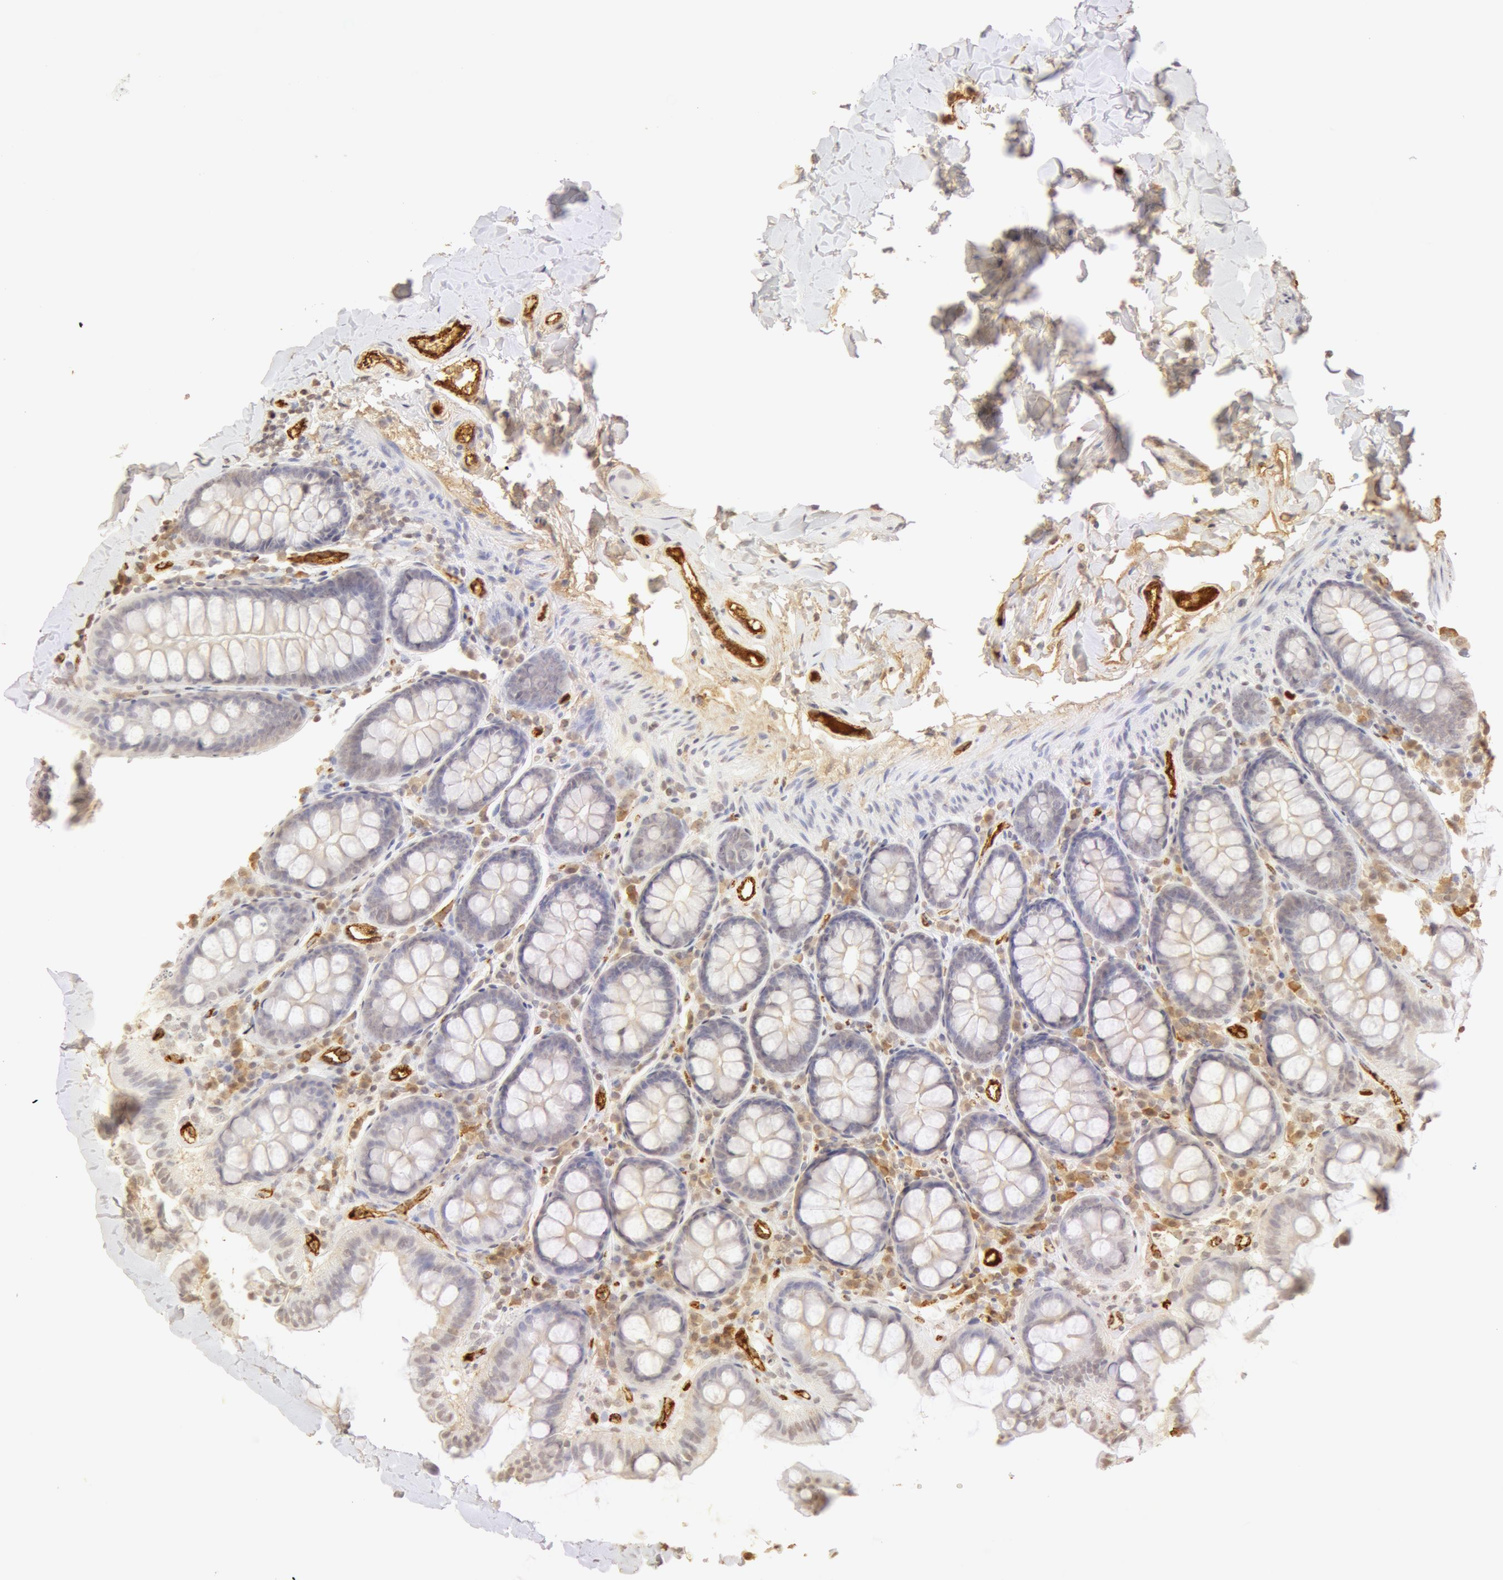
{"staining": {"intensity": "strong", "quantity": ">75%", "location": "cytoplasmic/membranous"}, "tissue": "colon", "cell_type": "Endothelial cells", "image_type": "normal", "snomed": [{"axis": "morphology", "description": "Normal tissue, NOS"}, {"axis": "topography", "description": "Colon"}], "caption": "Colon stained with DAB immunohistochemistry reveals high levels of strong cytoplasmic/membranous expression in about >75% of endothelial cells.", "gene": "VWF", "patient": {"sex": "female", "age": 61}}